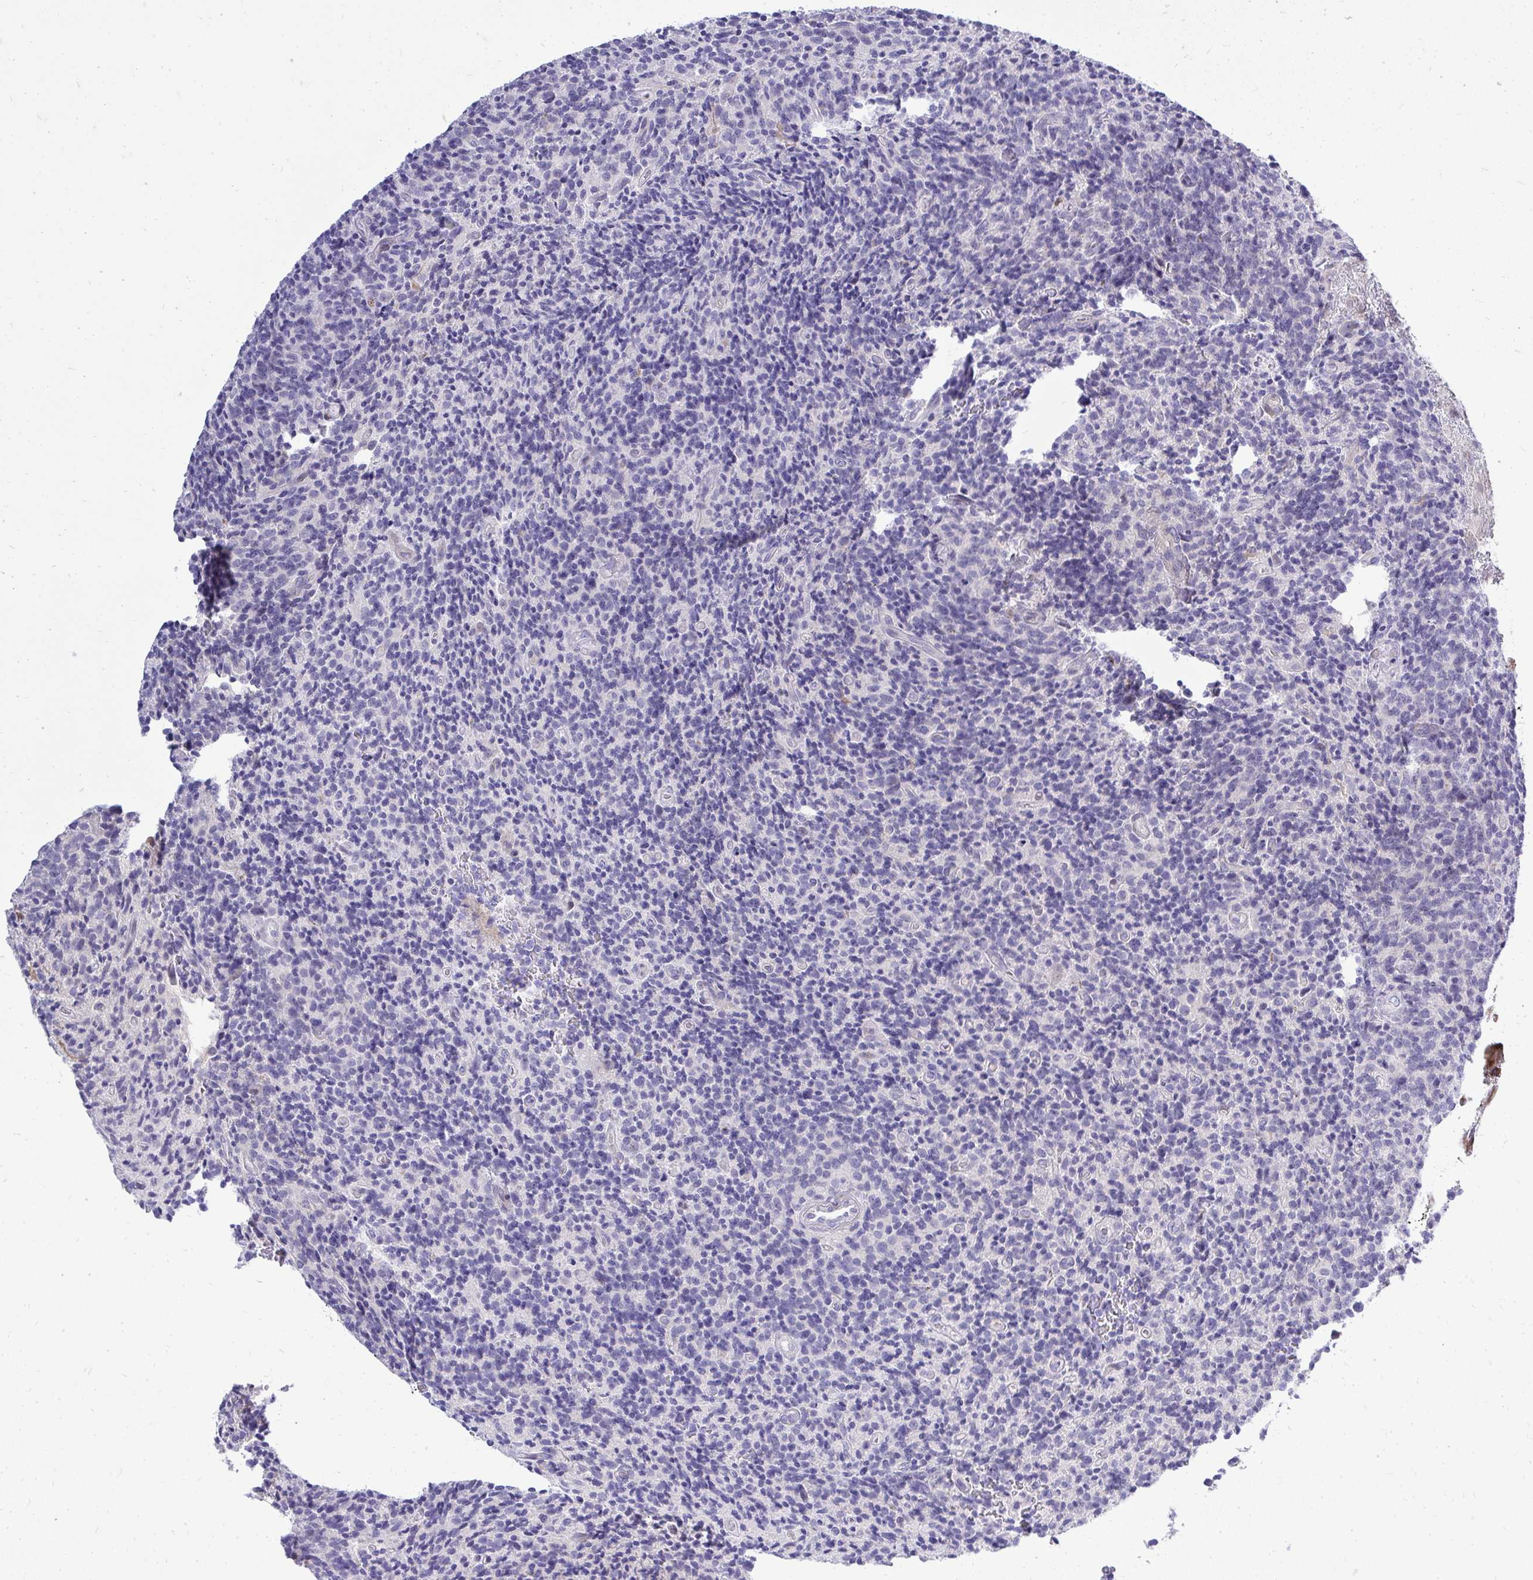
{"staining": {"intensity": "negative", "quantity": "none", "location": "none"}, "tissue": "glioma", "cell_type": "Tumor cells", "image_type": "cancer", "snomed": [{"axis": "morphology", "description": "Glioma, malignant, High grade"}, {"axis": "topography", "description": "Brain"}], "caption": "There is no significant expression in tumor cells of glioma.", "gene": "OR8D1", "patient": {"sex": "male", "age": 76}}